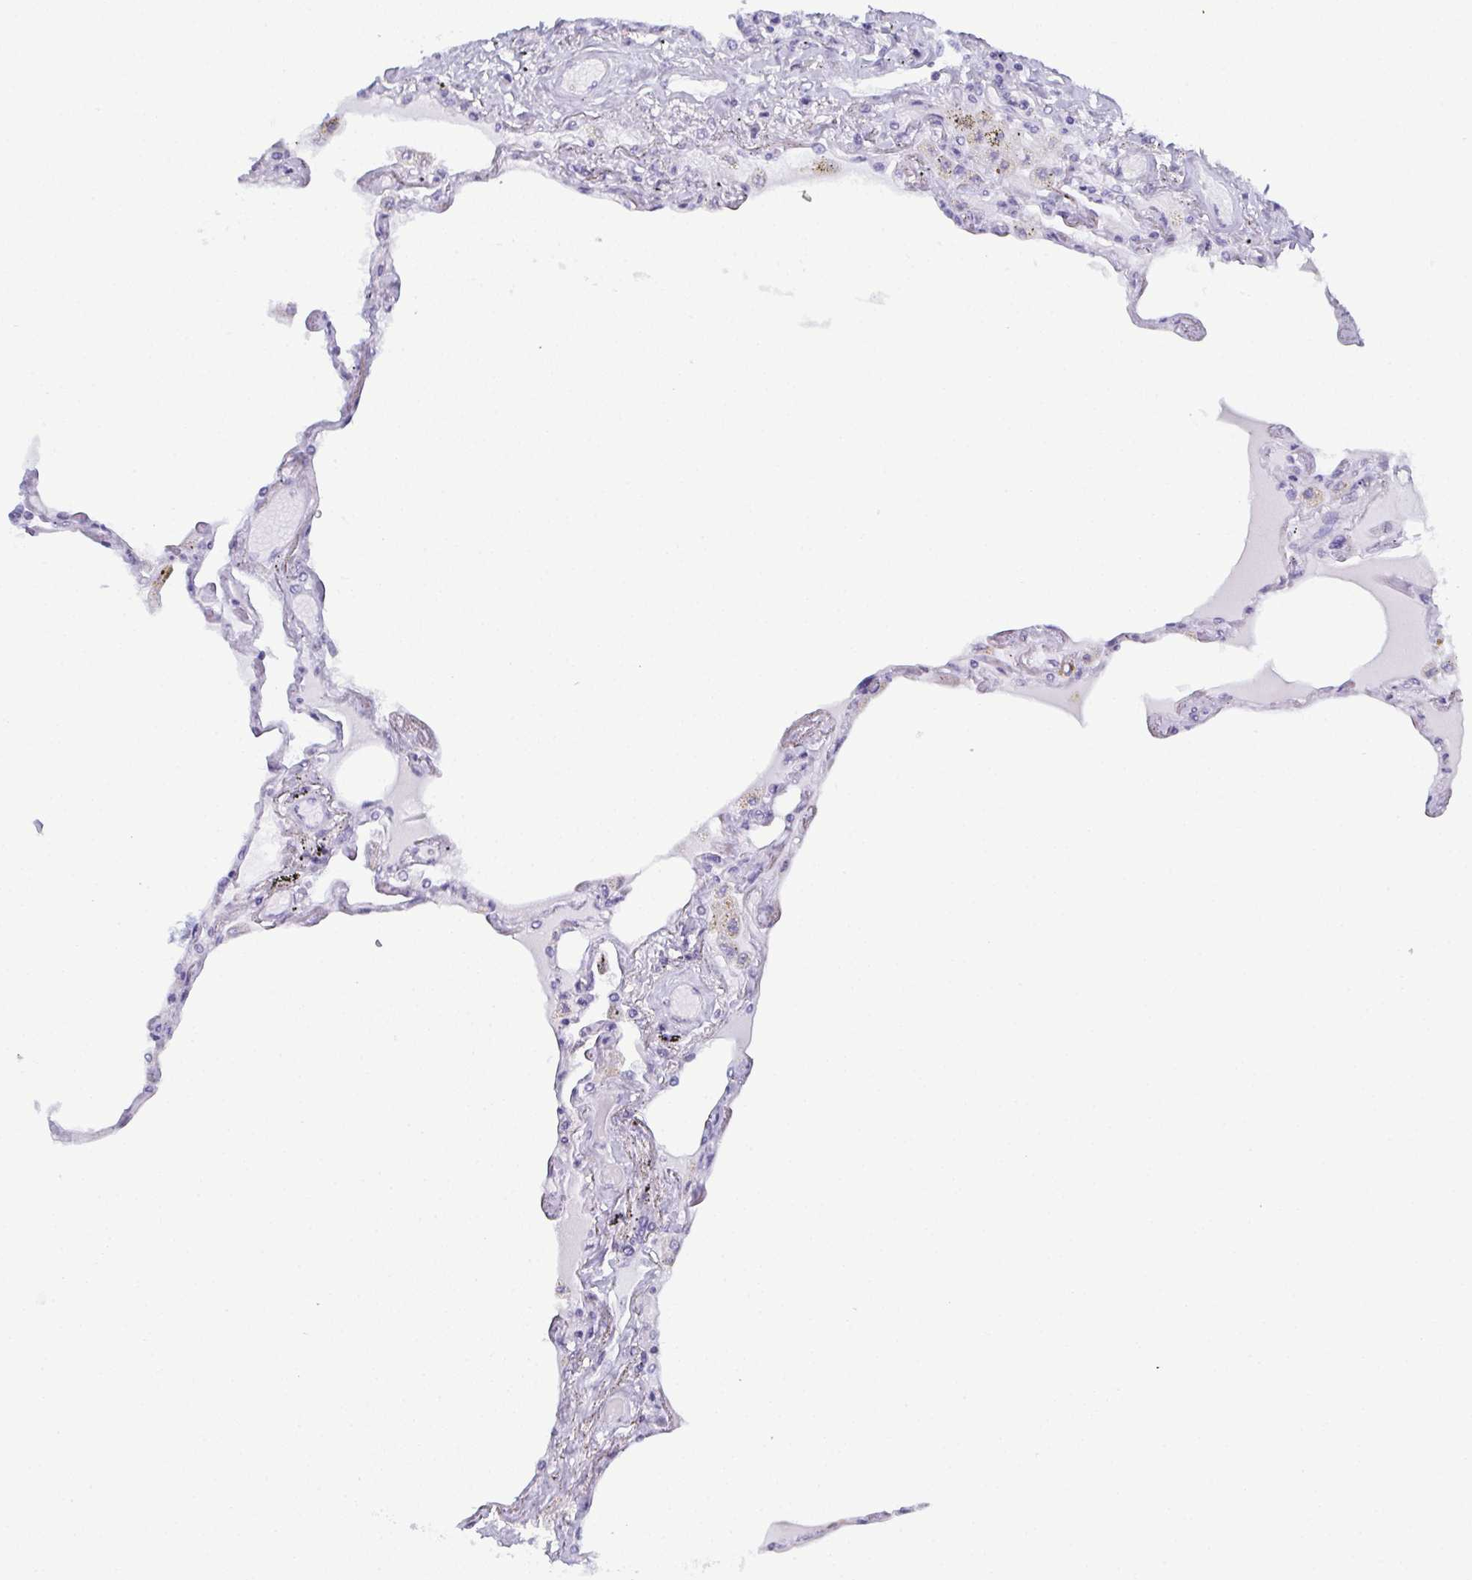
{"staining": {"intensity": "negative", "quantity": "none", "location": "none"}, "tissue": "lung", "cell_type": "Alveolar cells", "image_type": "normal", "snomed": [{"axis": "morphology", "description": "Normal tissue, NOS"}, {"axis": "morphology", "description": "Adenocarcinoma, NOS"}, {"axis": "topography", "description": "Cartilage tissue"}, {"axis": "topography", "description": "Lung"}], "caption": "A high-resolution micrograph shows IHC staining of unremarkable lung, which demonstrates no significant staining in alveolar cells.", "gene": "CDA", "patient": {"sex": "female", "age": 67}}